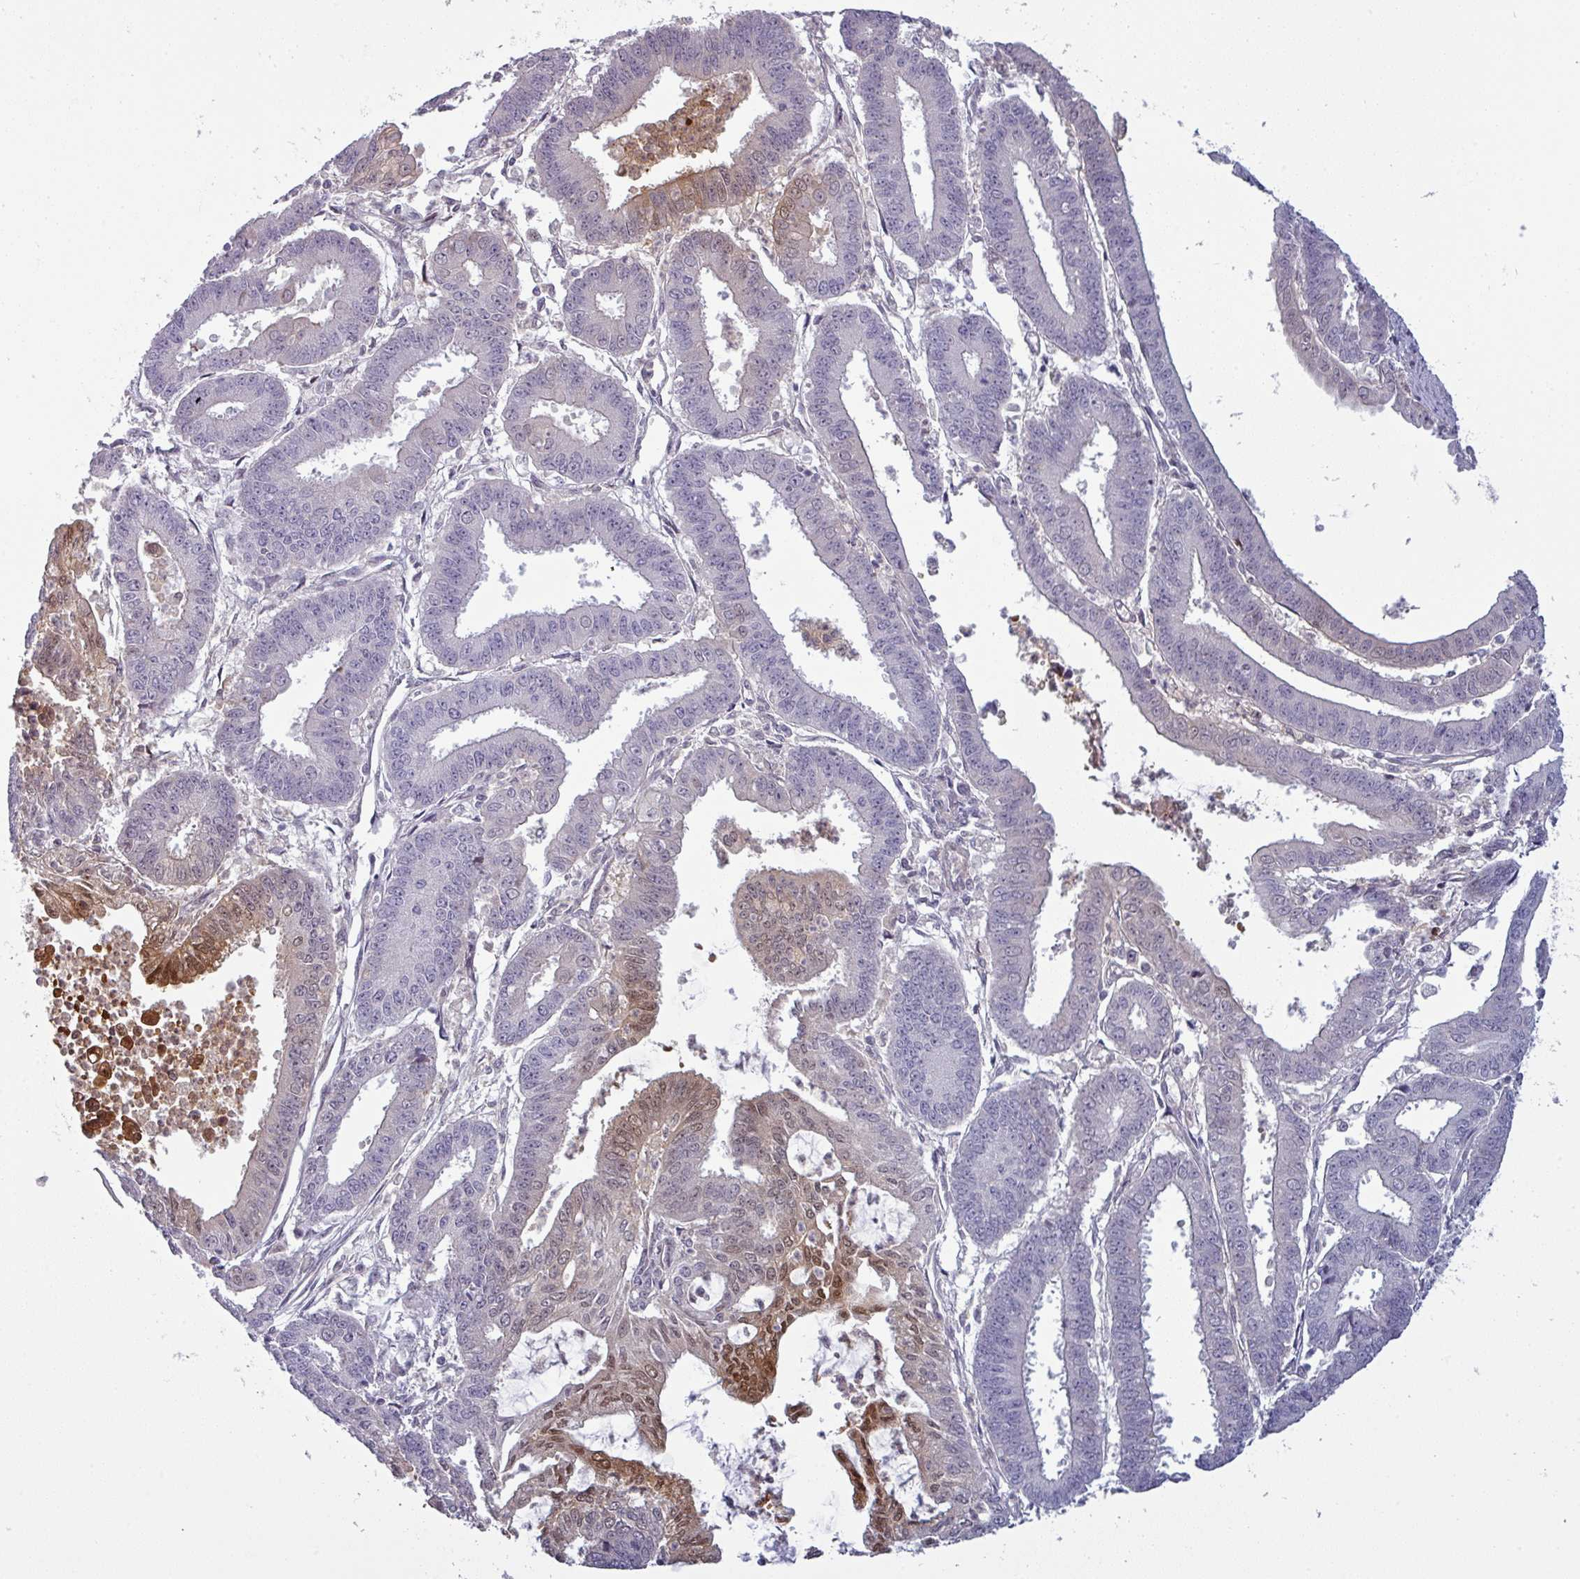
{"staining": {"intensity": "moderate", "quantity": "<25%", "location": "cytoplasmic/membranous,nuclear"}, "tissue": "endometrial cancer", "cell_type": "Tumor cells", "image_type": "cancer", "snomed": [{"axis": "morphology", "description": "Adenocarcinoma, NOS"}, {"axis": "topography", "description": "Endometrium"}], "caption": "Protein staining of endometrial adenocarcinoma tissue reveals moderate cytoplasmic/membranous and nuclear staining in approximately <25% of tumor cells.", "gene": "PRAMEF12", "patient": {"sex": "female", "age": 73}}